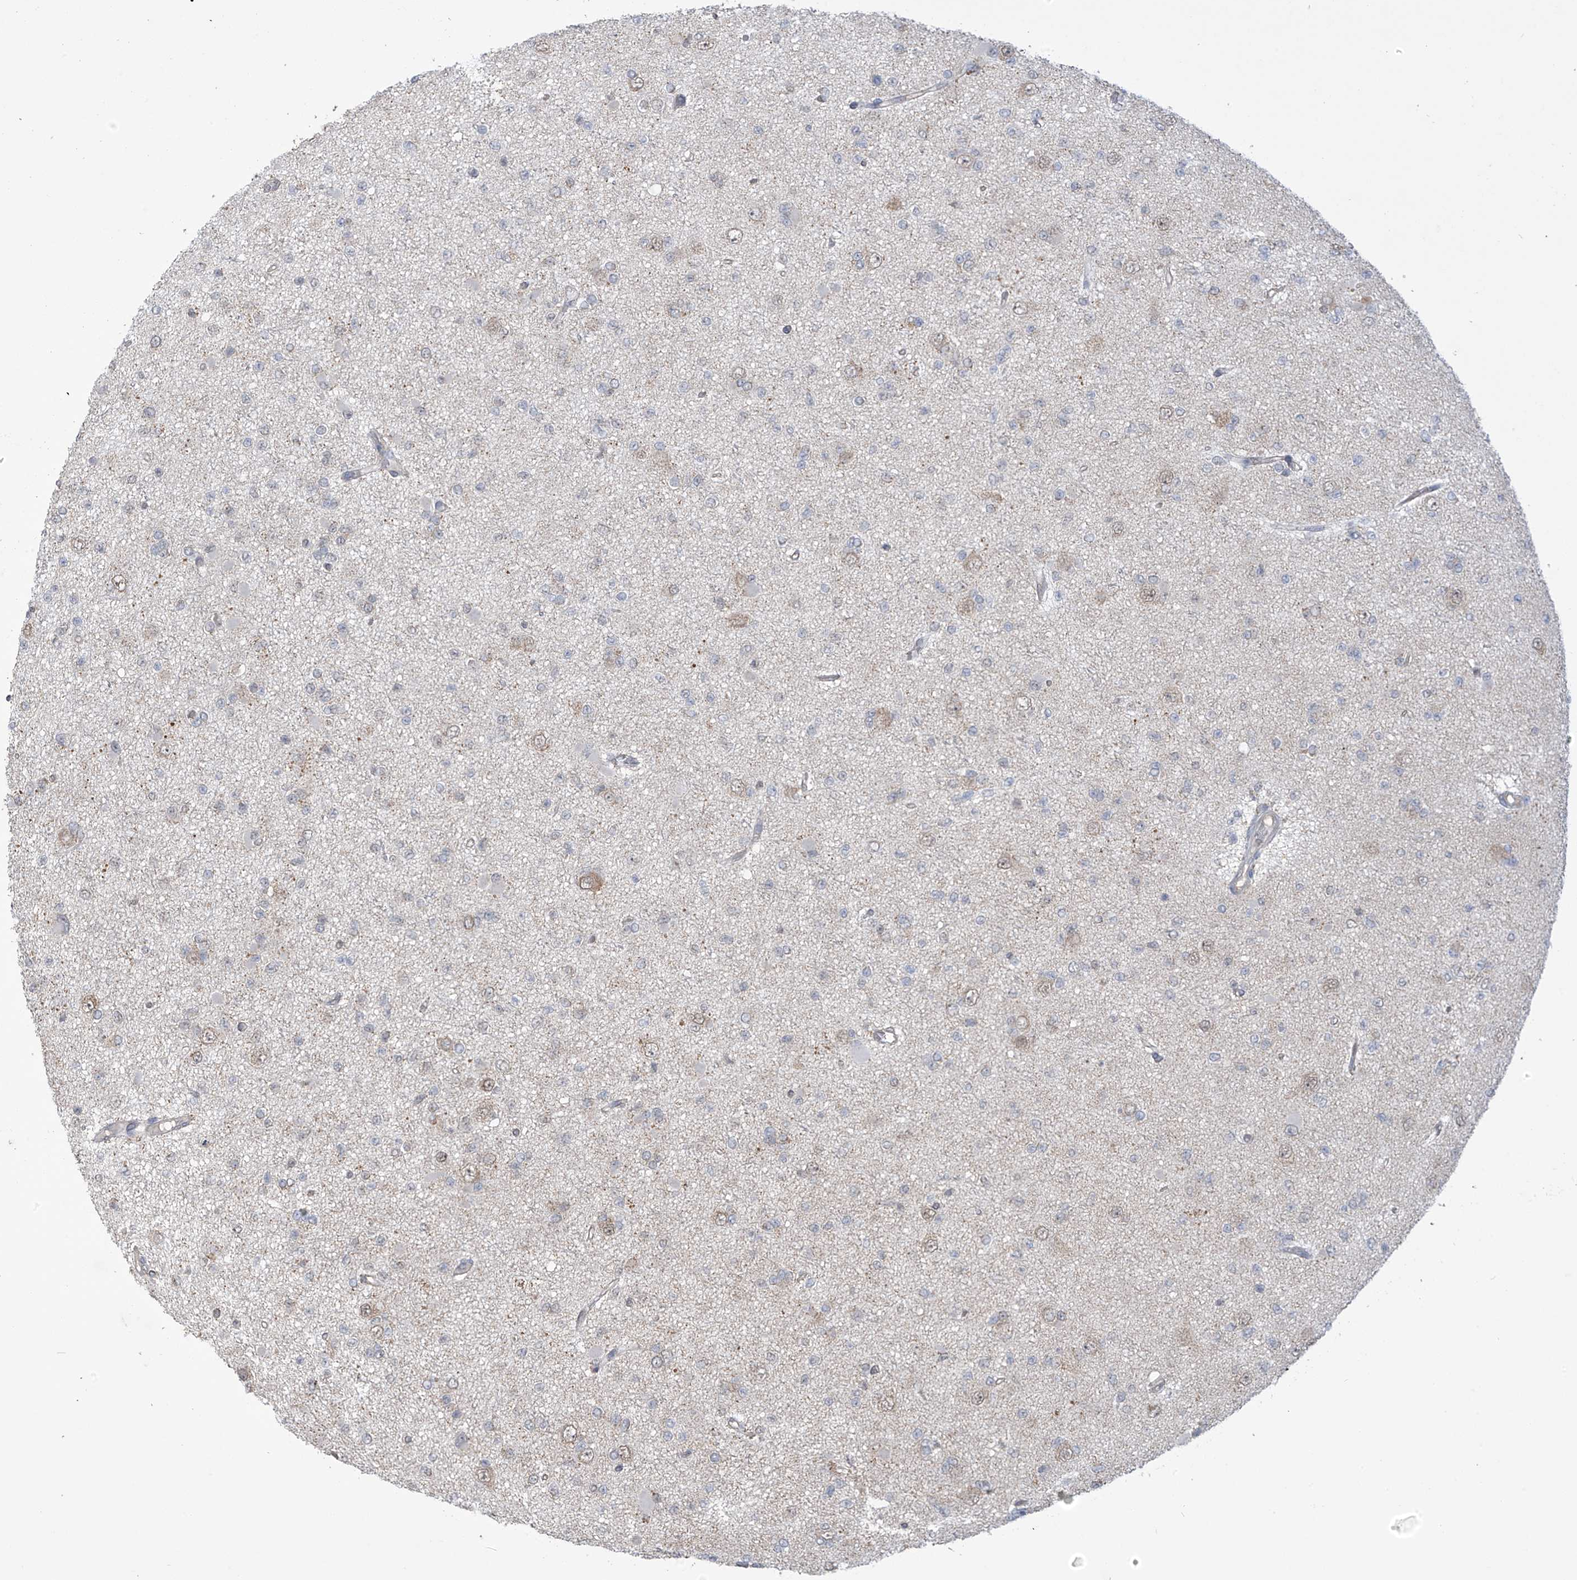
{"staining": {"intensity": "negative", "quantity": "none", "location": "none"}, "tissue": "glioma", "cell_type": "Tumor cells", "image_type": "cancer", "snomed": [{"axis": "morphology", "description": "Glioma, malignant, Low grade"}, {"axis": "topography", "description": "Brain"}], "caption": "Tumor cells show no significant expression in glioma.", "gene": "KIAA1522", "patient": {"sex": "female", "age": 22}}